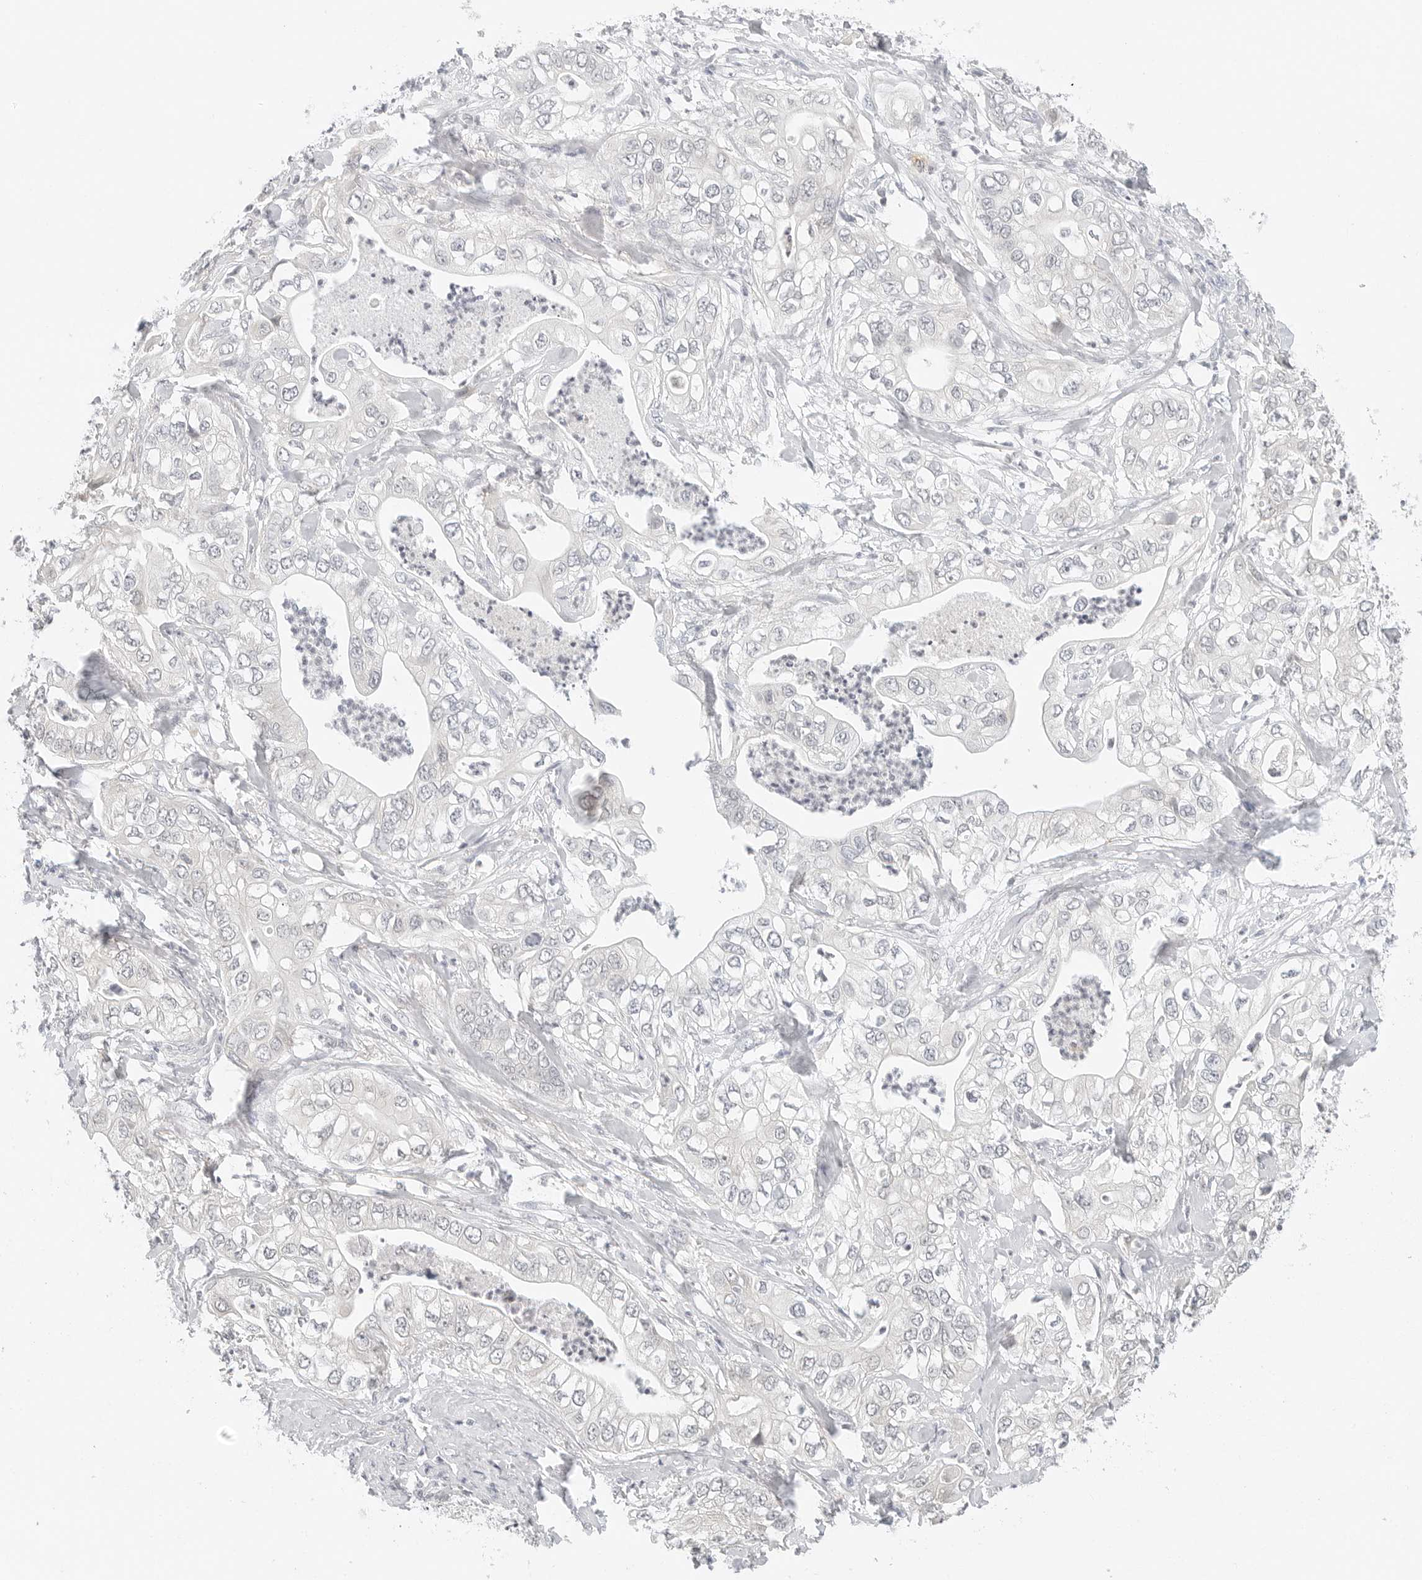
{"staining": {"intensity": "negative", "quantity": "none", "location": "none"}, "tissue": "pancreatic cancer", "cell_type": "Tumor cells", "image_type": "cancer", "snomed": [{"axis": "morphology", "description": "Adenocarcinoma, NOS"}, {"axis": "topography", "description": "Pancreas"}], "caption": "This is a micrograph of immunohistochemistry staining of pancreatic cancer, which shows no positivity in tumor cells. (DAB IHC, high magnification).", "gene": "NEO1", "patient": {"sex": "female", "age": 78}}